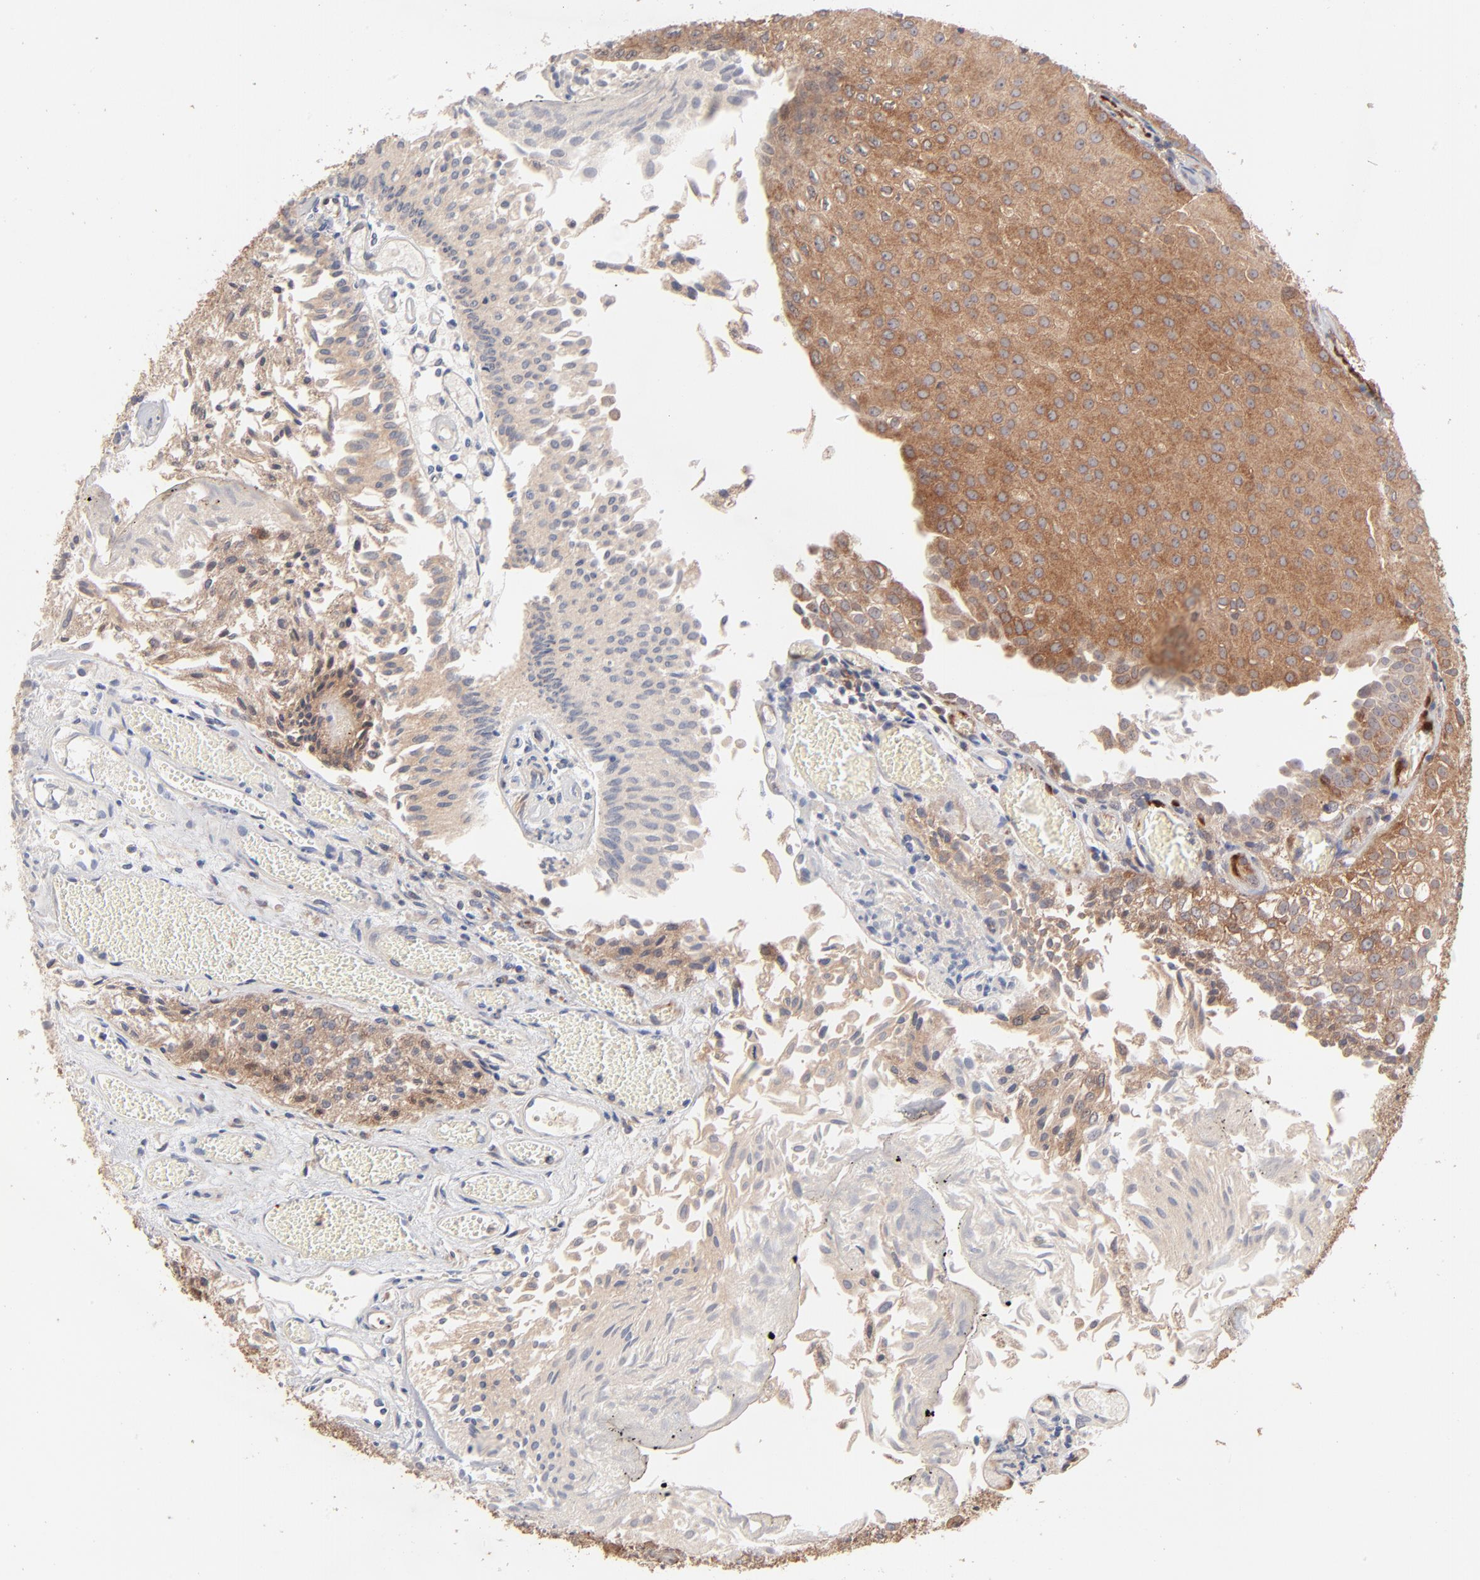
{"staining": {"intensity": "moderate", "quantity": ">75%", "location": "cytoplasmic/membranous"}, "tissue": "urothelial cancer", "cell_type": "Tumor cells", "image_type": "cancer", "snomed": [{"axis": "morphology", "description": "Urothelial carcinoma, Low grade"}, {"axis": "topography", "description": "Urinary bladder"}], "caption": "Immunohistochemistry (DAB (3,3'-diaminobenzidine)) staining of human low-grade urothelial carcinoma reveals moderate cytoplasmic/membranous protein positivity in approximately >75% of tumor cells.", "gene": "IVNS1ABP", "patient": {"sex": "male", "age": 86}}